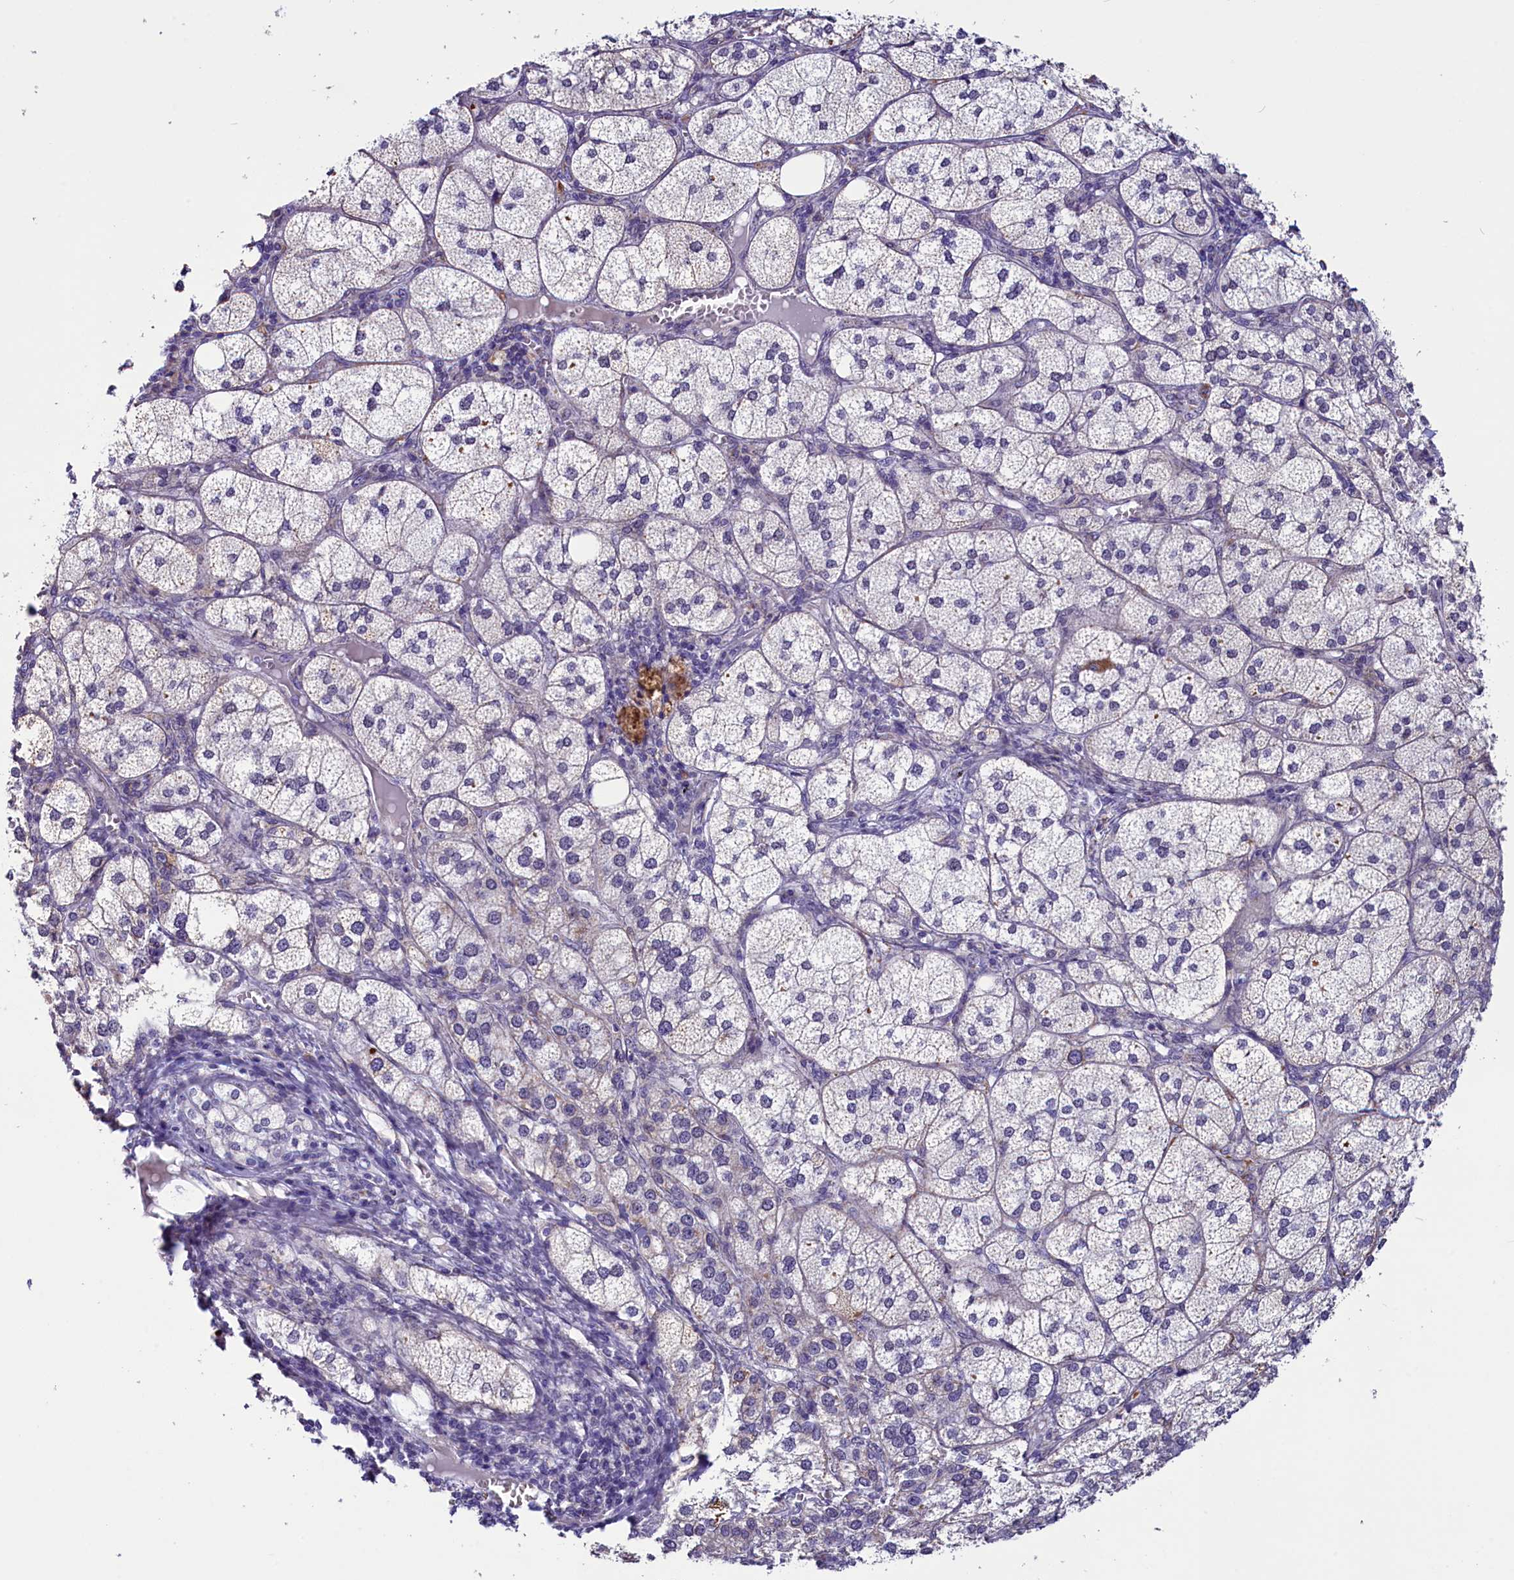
{"staining": {"intensity": "moderate", "quantity": "<25%", "location": "cytoplasmic/membranous"}, "tissue": "adrenal gland", "cell_type": "Glandular cells", "image_type": "normal", "snomed": [{"axis": "morphology", "description": "Normal tissue, NOS"}, {"axis": "topography", "description": "Adrenal gland"}], "caption": "This photomicrograph reveals IHC staining of normal adrenal gland, with low moderate cytoplasmic/membranous expression in approximately <25% of glandular cells.", "gene": "SCD5", "patient": {"sex": "female", "age": 61}}